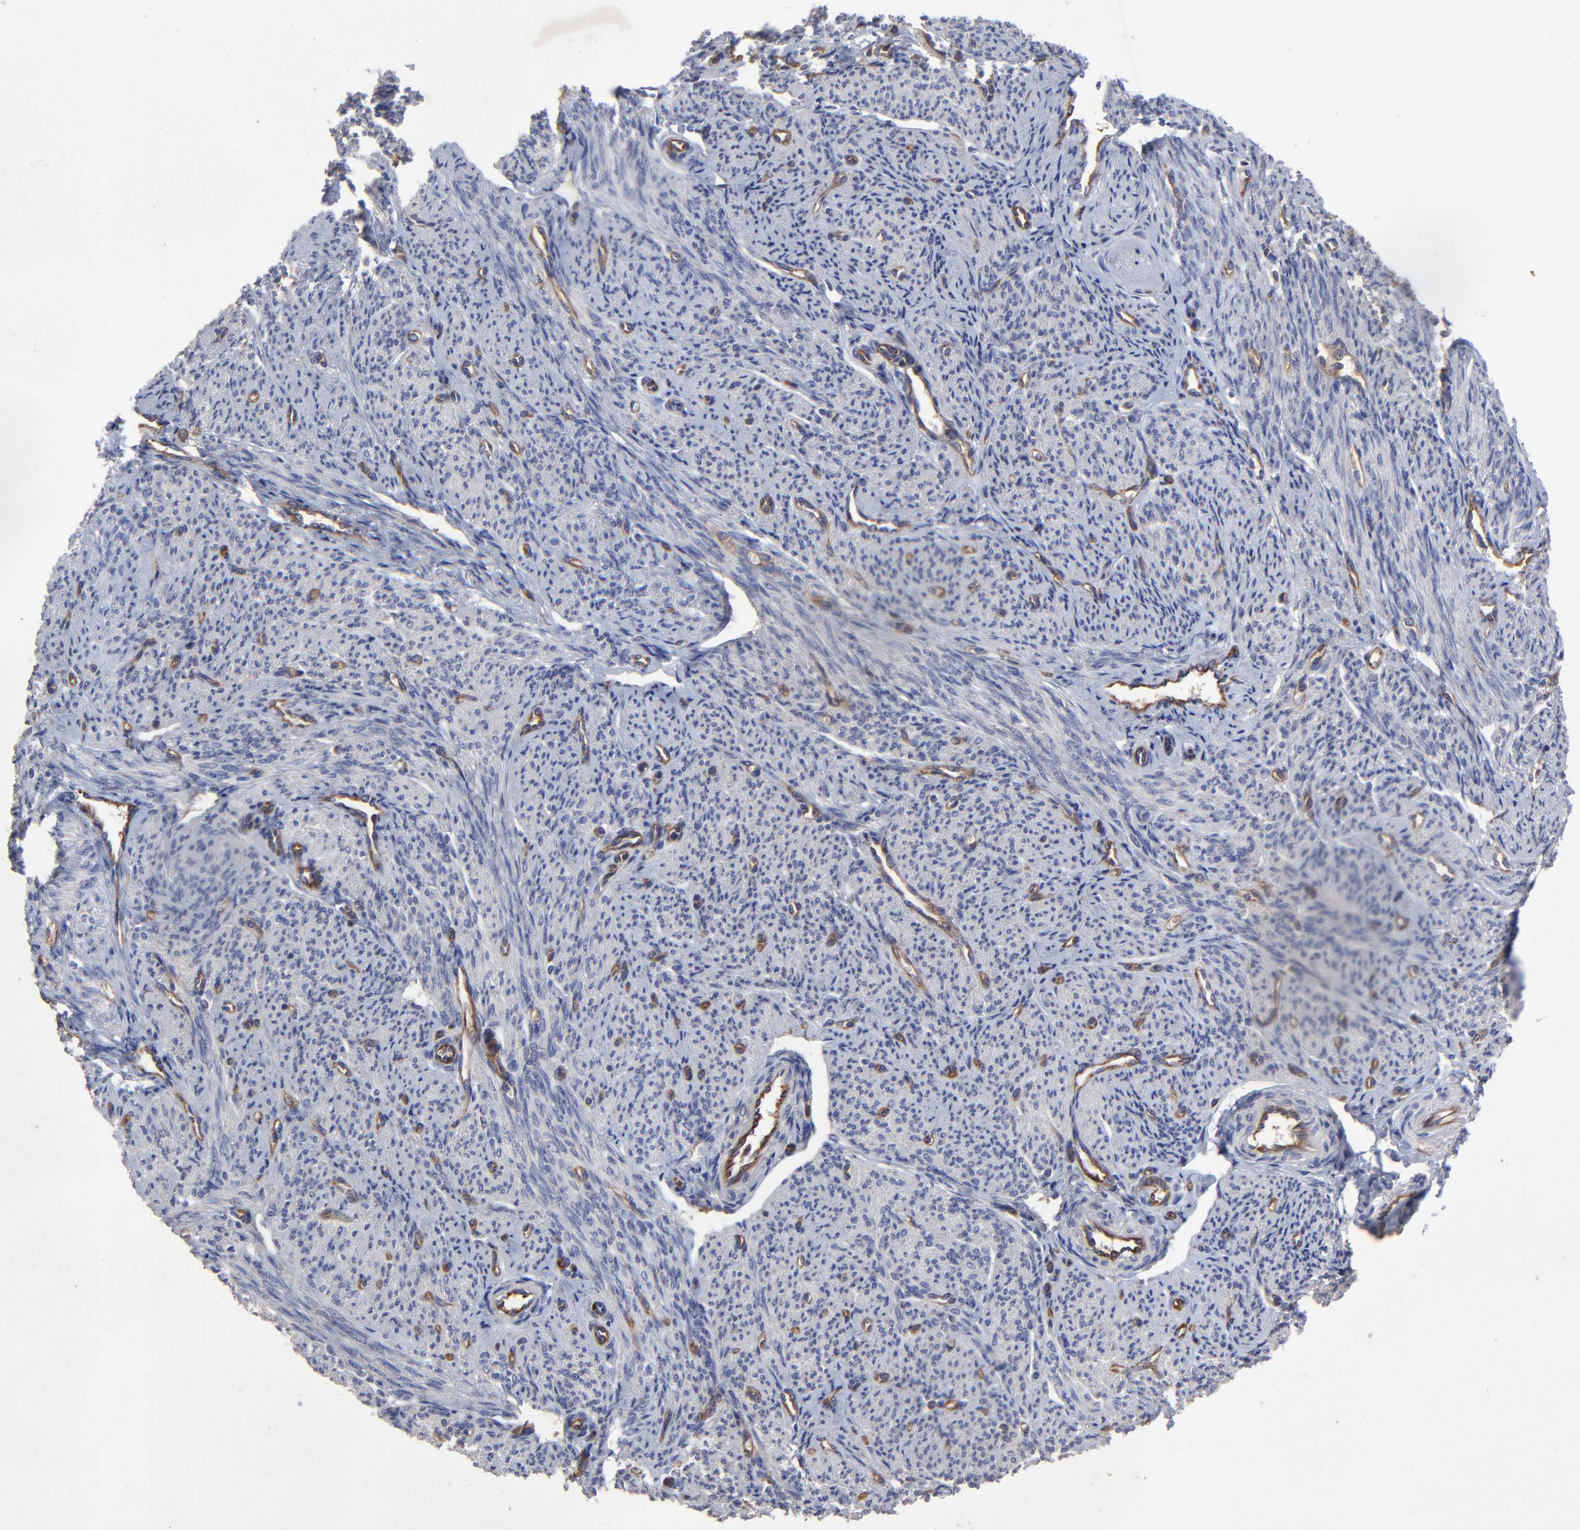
{"staining": {"intensity": "negative", "quantity": "none", "location": "none"}, "tissue": "smooth muscle", "cell_type": "Smooth muscle cells", "image_type": "normal", "snomed": [{"axis": "morphology", "description": "Normal tissue, NOS"}, {"axis": "topography", "description": "Smooth muscle"}], "caption": "Immunohistochemistry (IHC) image of unremarkable smooth muscle stained for a protein (brown), which reveals no staining in smooth muscle cells.", "gene": "SULF2", "patient": {"sex": "female", "age": 65}}